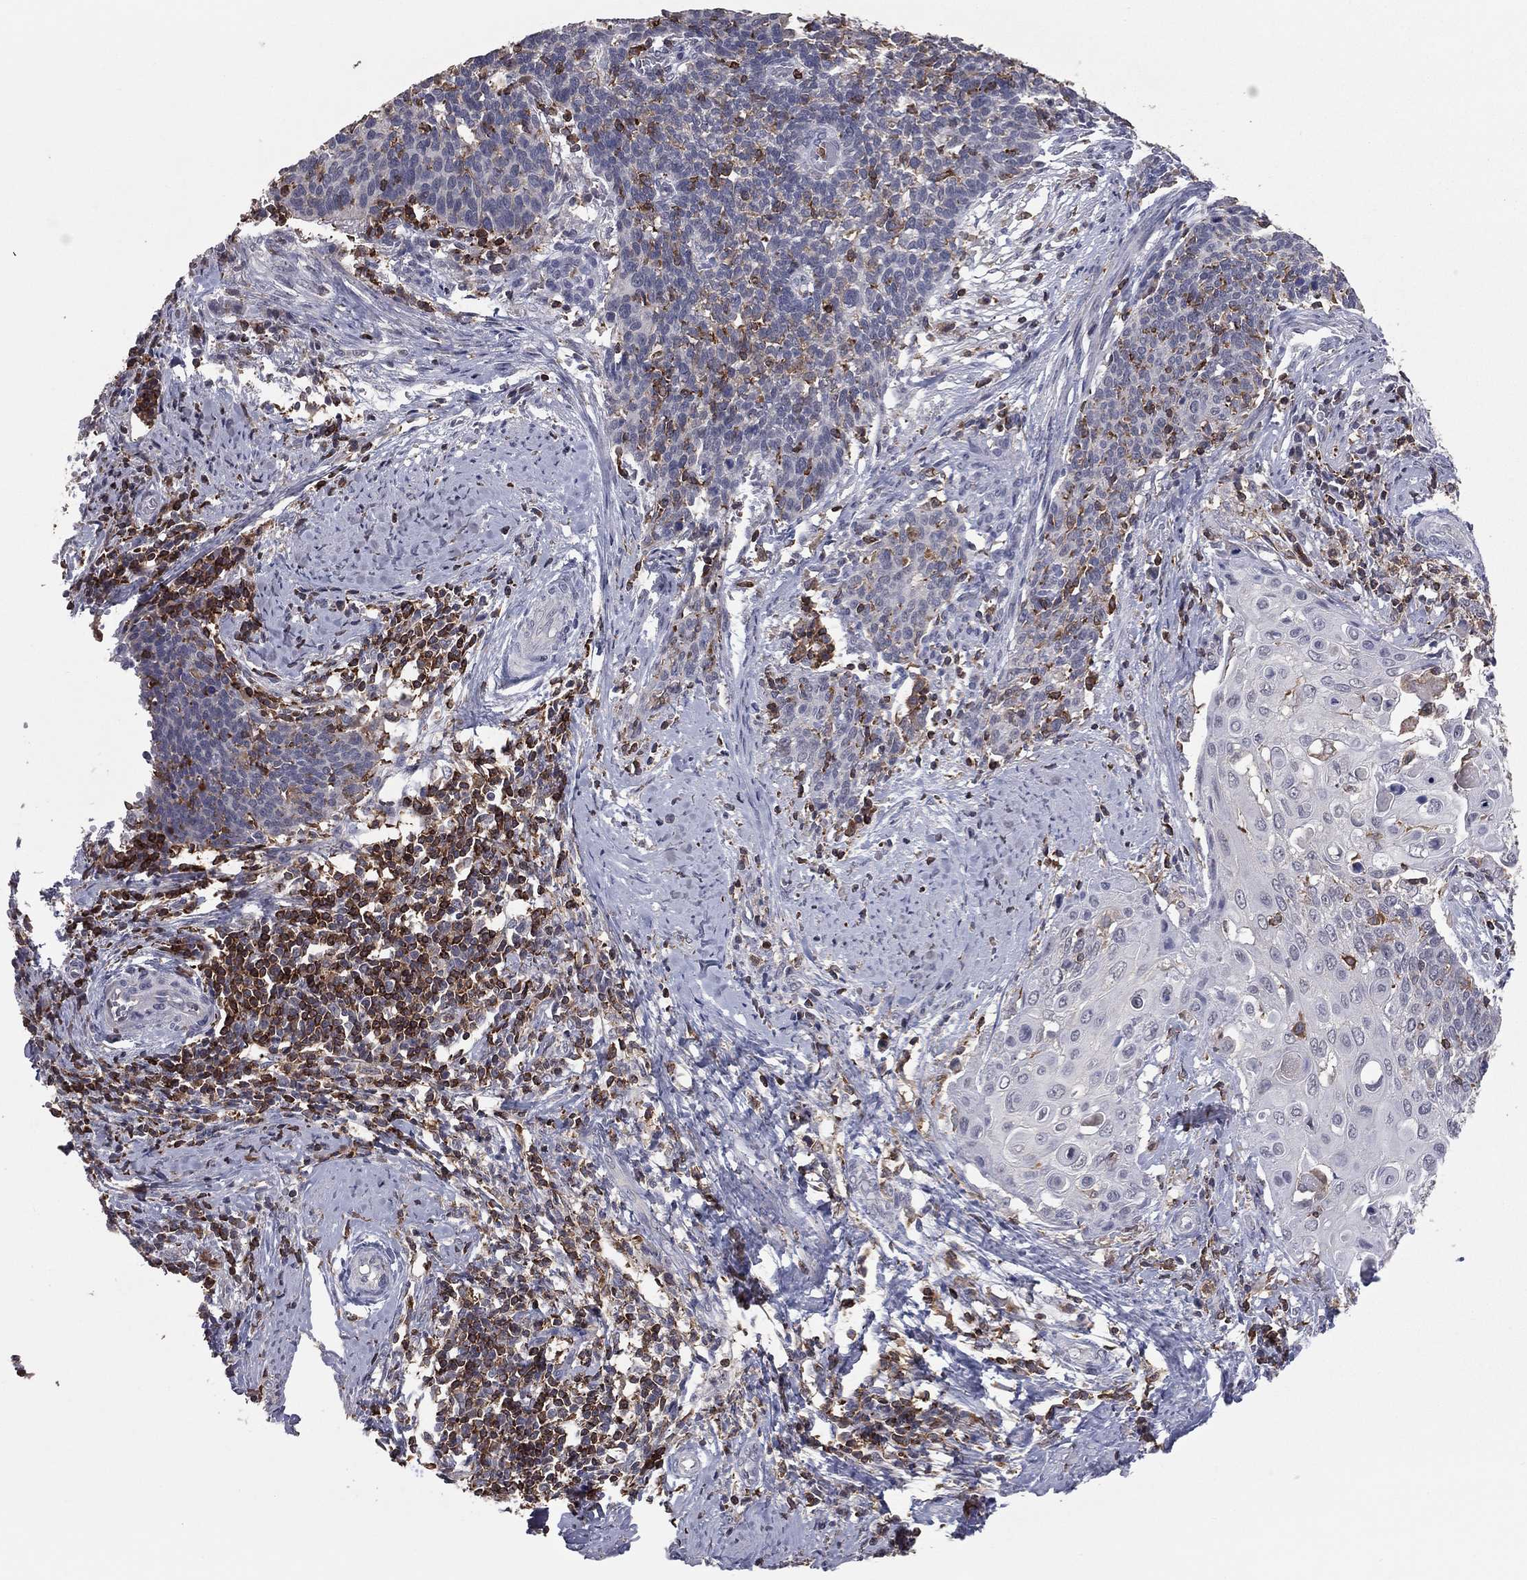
{"staining": {"intensity": "negative", "quantity": "none", "location": "none"}, "tissue": "cervical cancer", "cell_type": "Tumor cells", "image_type": "cancer", "snomed": [{"axis": "morphology", "description": "Squamous cell carcinoma, NOS"}, {"axis": "topography", "description": "Cervix"}], "caption": "Squamous cell carcinoma (cervical) stained for a protein using immunohistochemistry (IHC) exhibits no expression tumor cells.", "gene": "PSTPIP1", "patient": {"sex": "female", "age": 39}}